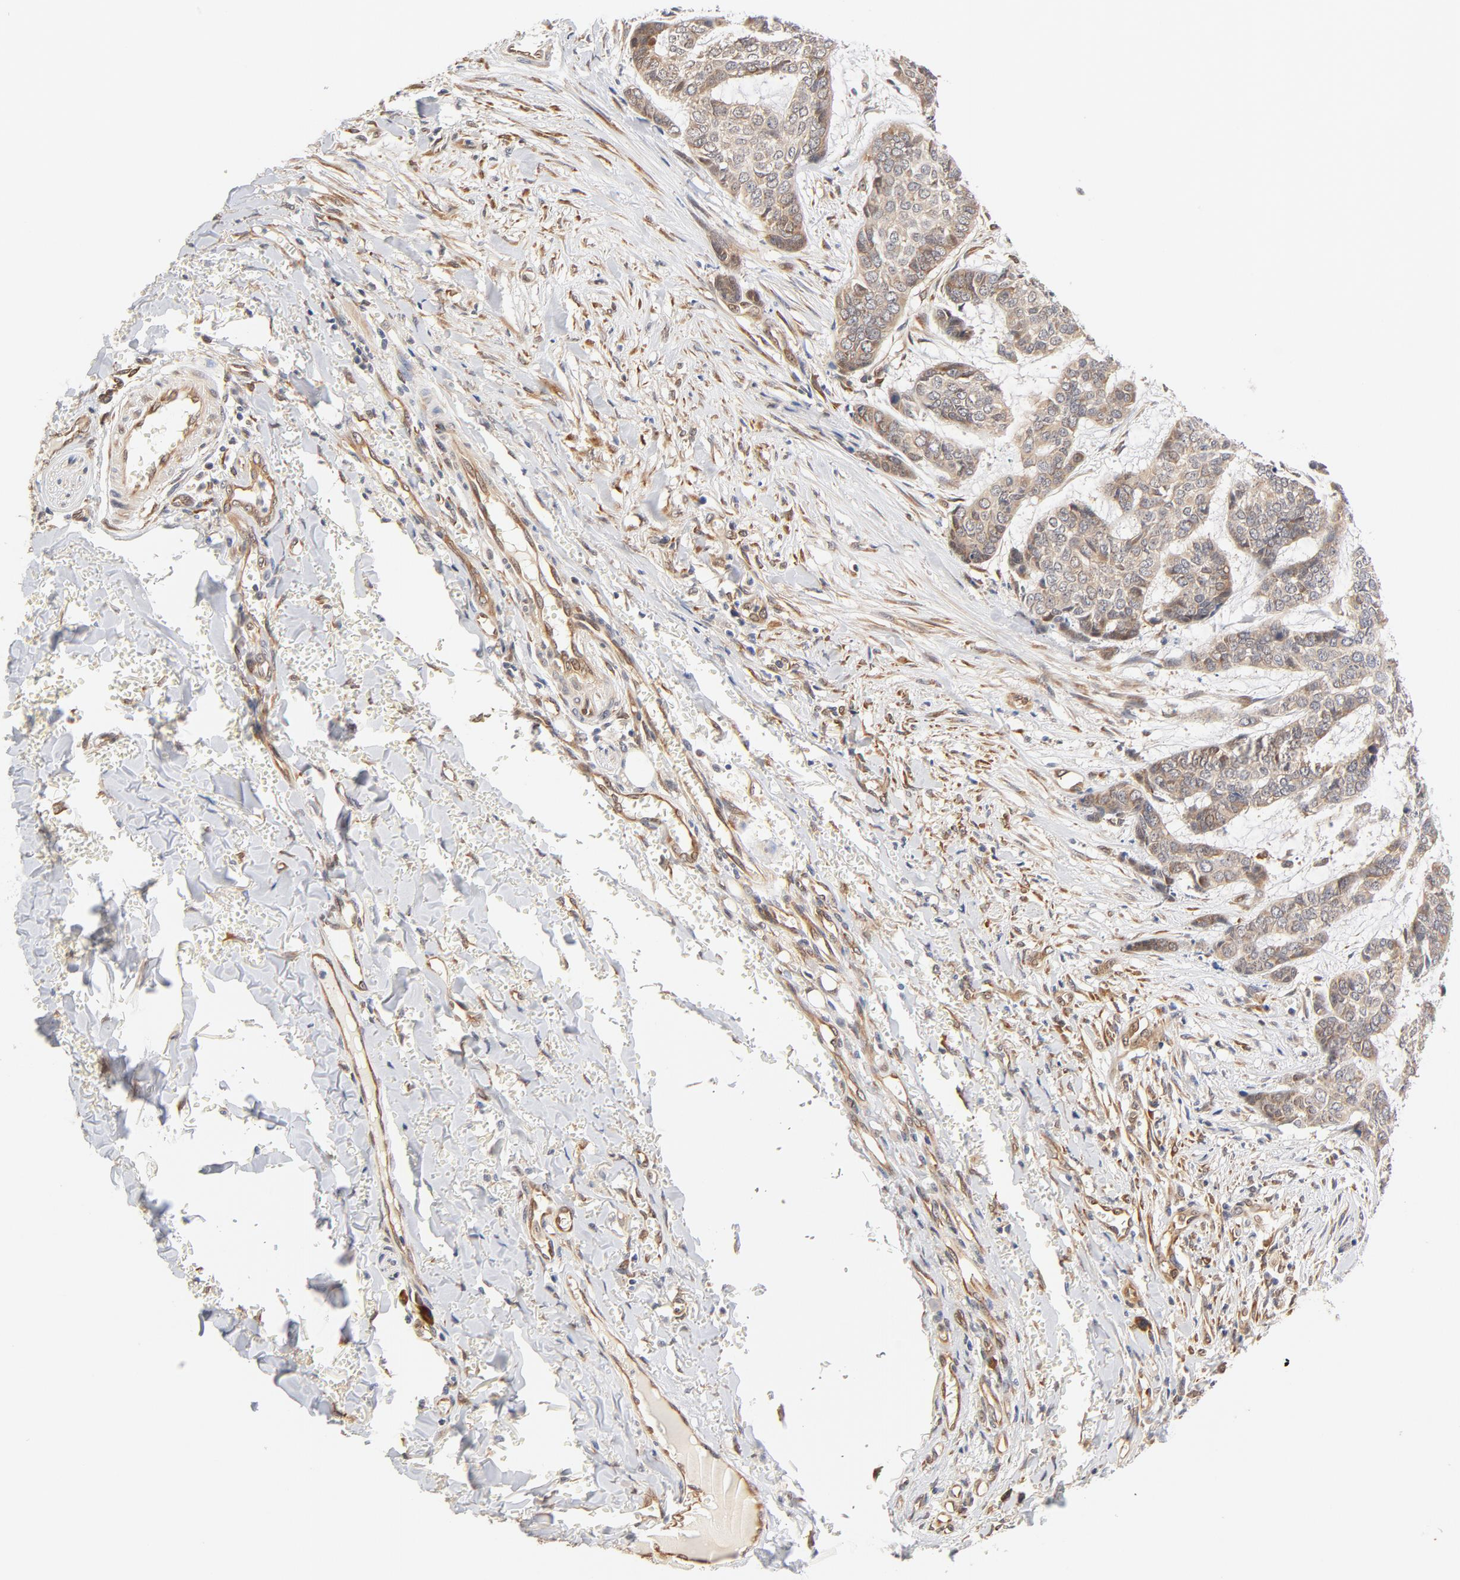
{"staining": {"intensity": "moderate", "quantity": ">75%", "location": "cytoplasmic/membranous"}, "tissue": "skin cancer", "cell_type": "Tumor cells", "image_type": "cancer", "snomed": [{"axis": "morphology", "description": "Basal cell carcinoma"}, {"axis": "topography", "description": "Skin"}], "caption": "This photomicrograph demonstrates immunohistochemistry (IHC) staining of human skin cancer, with medium moderate cytoplasmic/membranous expression in about >75% of tumor cells.", "gene": "EIF4E", "patient": {"sex": "female", "age": 64}}